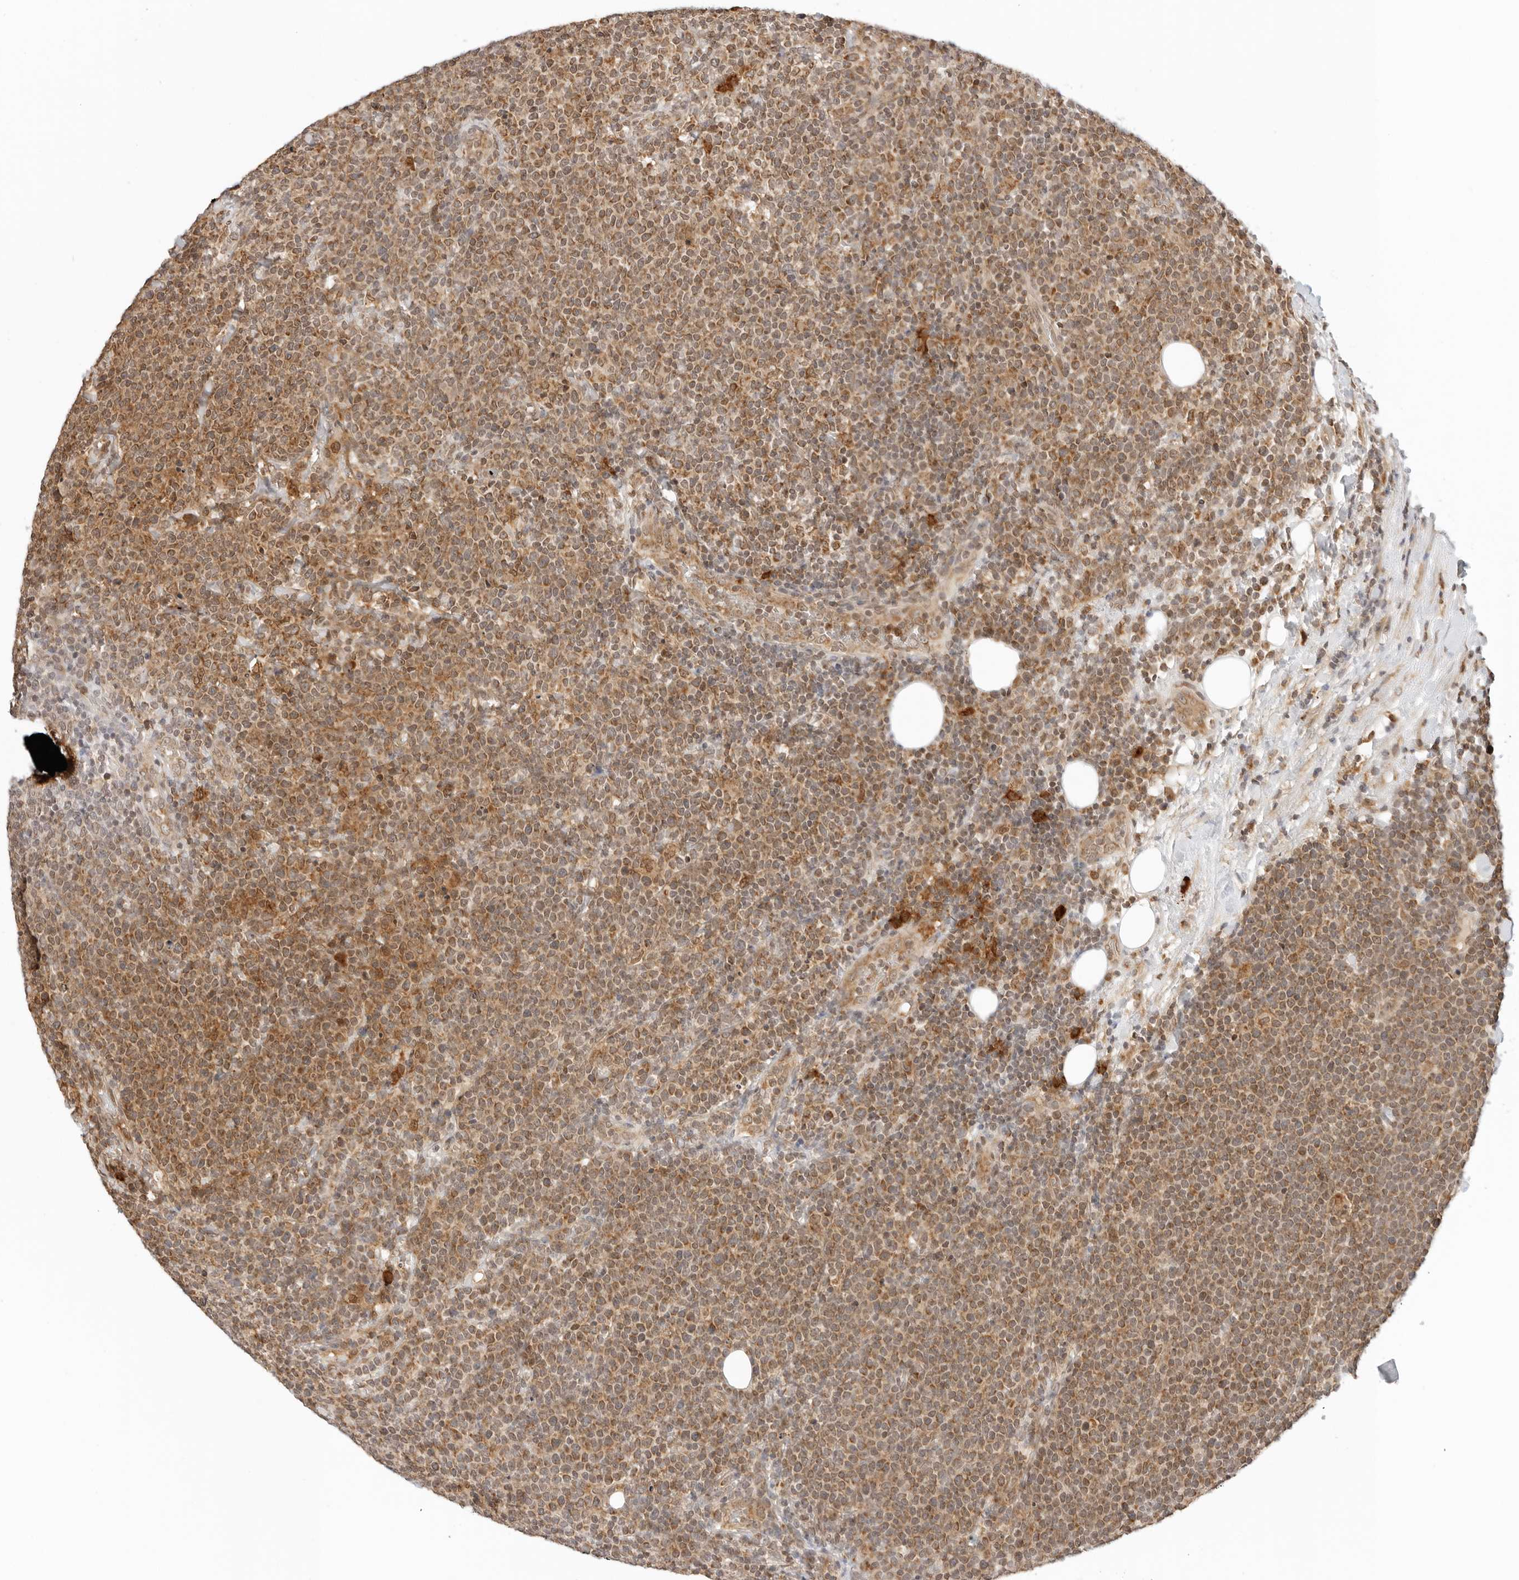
{"staining": {"intensity": "moderate", "quantity": ">75%", "location": "cytoplasmic/membranous"}, "tissue": "lymphoma", "cell_type": "Tumor cells", "image_type": "cancer", "snomed": [{"axis": "morphology", "description": "Malignant lymphoma, non-Hodgkin's type, High grade"}, {"axis": "topography", "description": "Lymph node"}], "caption": "Approximately >75% of tumor cells in lymphoma show moderate cytoplasmic/membranous protein positivity as visualized by brown immunohistochemical staining.", "gene": "RC3H1", "patient": {"sex": "male", "age": 61}}